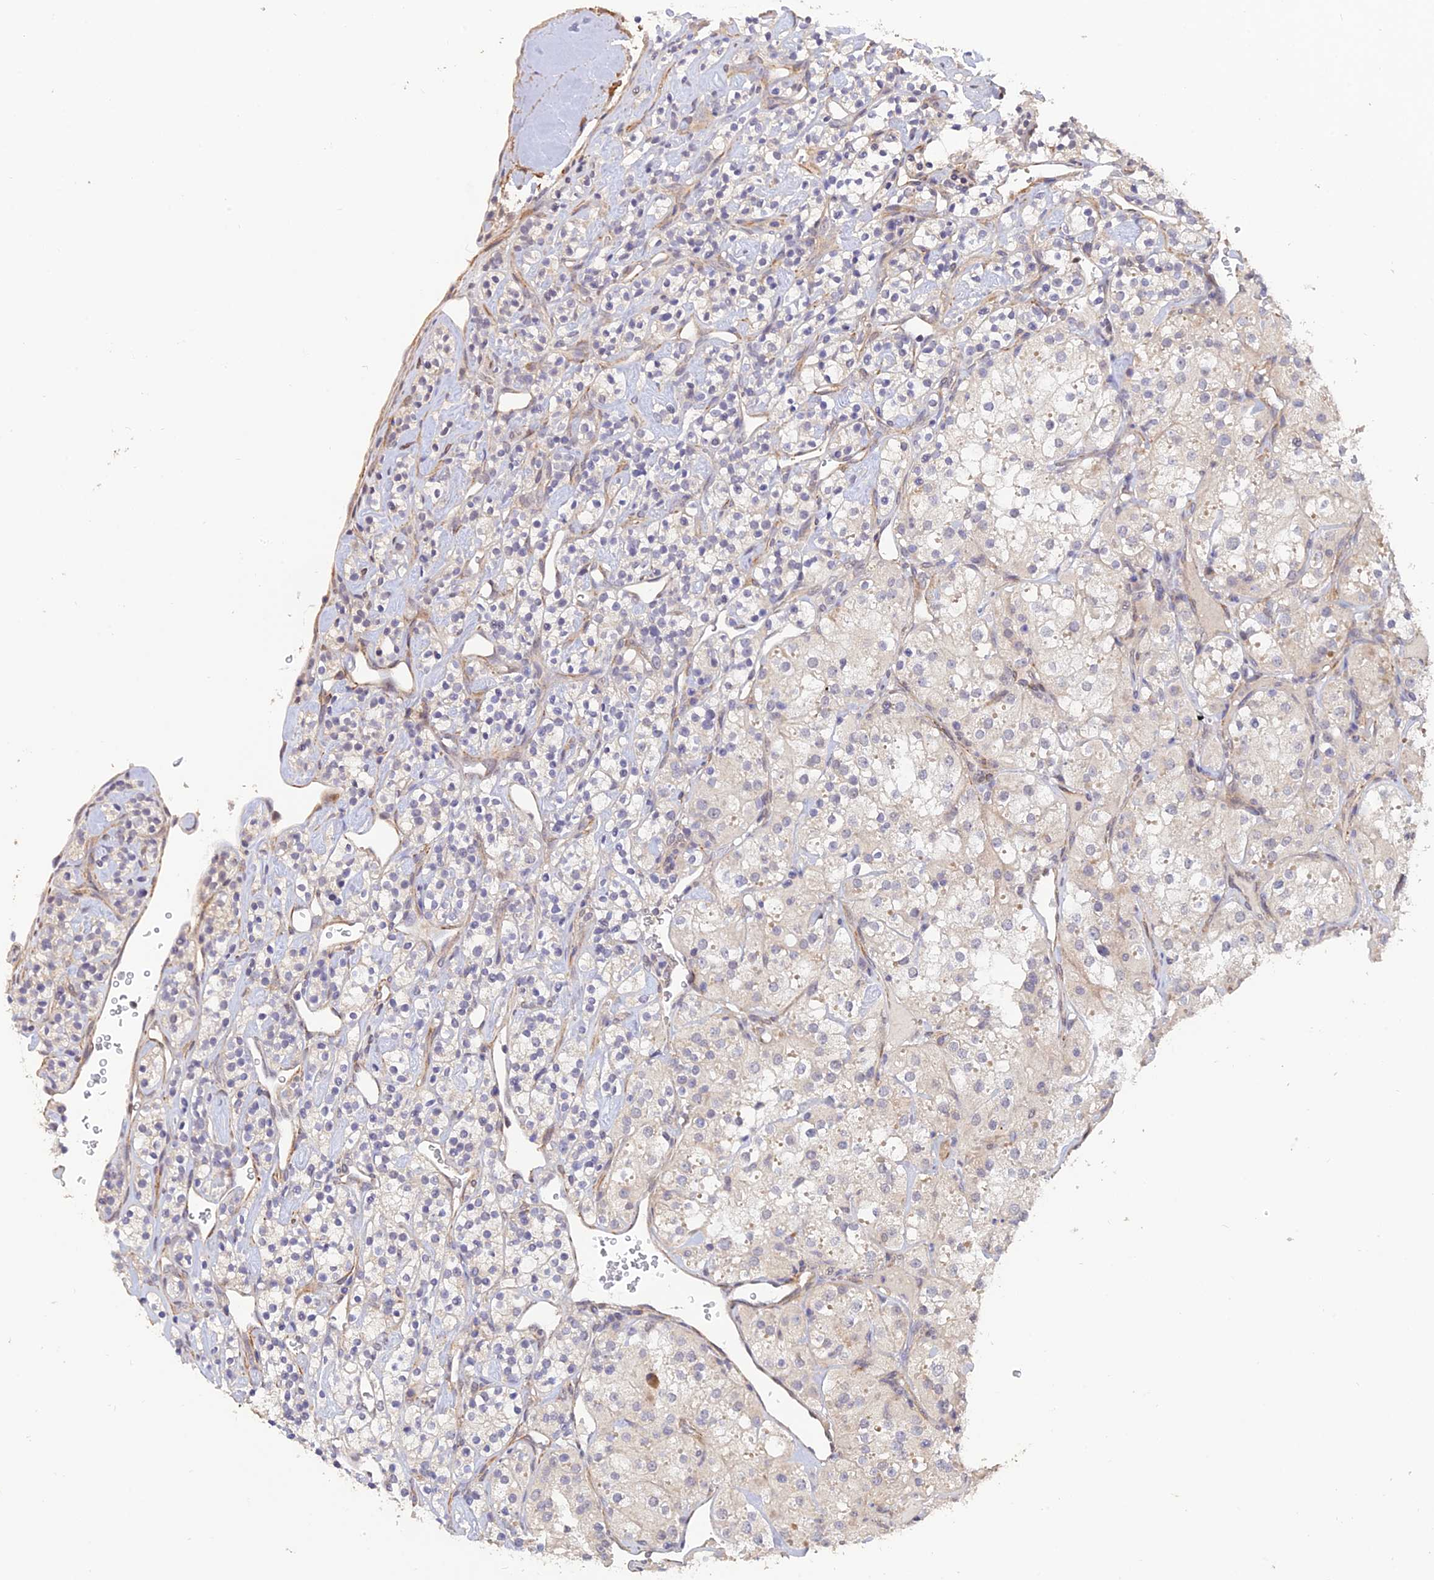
{"staining": {"intensity": "negative", "quantity": "none", "location": "none"}, "tissue": "renal cancer", "cell_type": "Tumor cells", "image_type": "cancer", "snomed": [{"axis": "morphology", "description": "Adenocarcinoma, NOS"}, {"axis": "topography", "description": "Kidney"}], "caption": "DAB (3,3'-diaminobenzidine) immunohistochemical staining of adenocarcinoma (renal) demonstrates no significant positivity in tumor cells.", "gene": "PAGR1", "patient": {"sex": "male", "age": 77}}